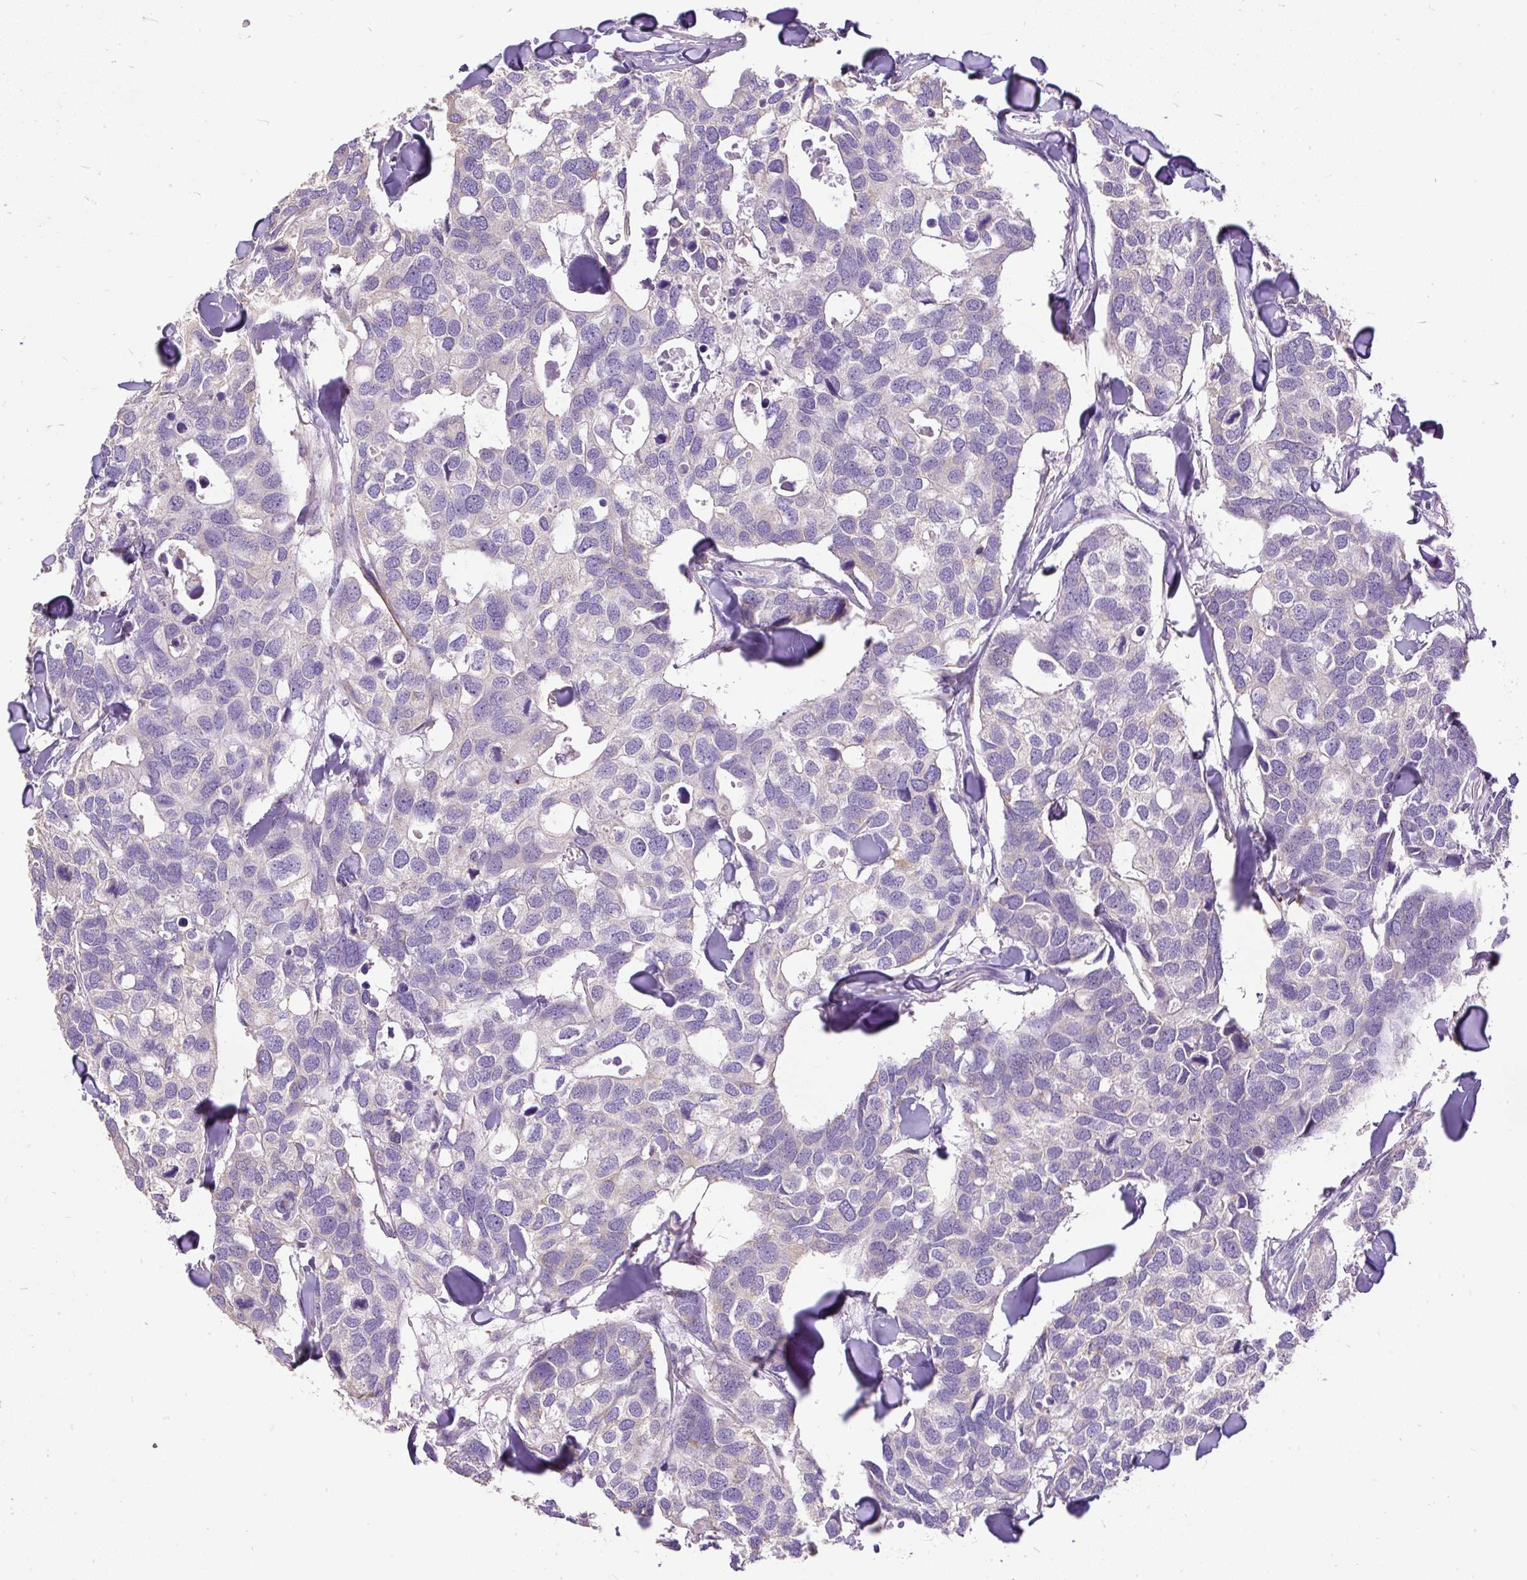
{"staining": {"intensity": "negative", "quantity": "none", "location": "none"}, "tissue": "breast cancer", "cell_type": "Tumor cells", "image_type": "cancer", "snomed": [{"axis": "morphology", "description": "Duct carcinoma"}, {"axis": "topography", "description": "Breast"}], "caption": "Tumor cells show no significant protein staining in breast infiltrating ductal carcinoma.", "gene": "GBX1", "patient": {"sex": "female", "age": 83}}